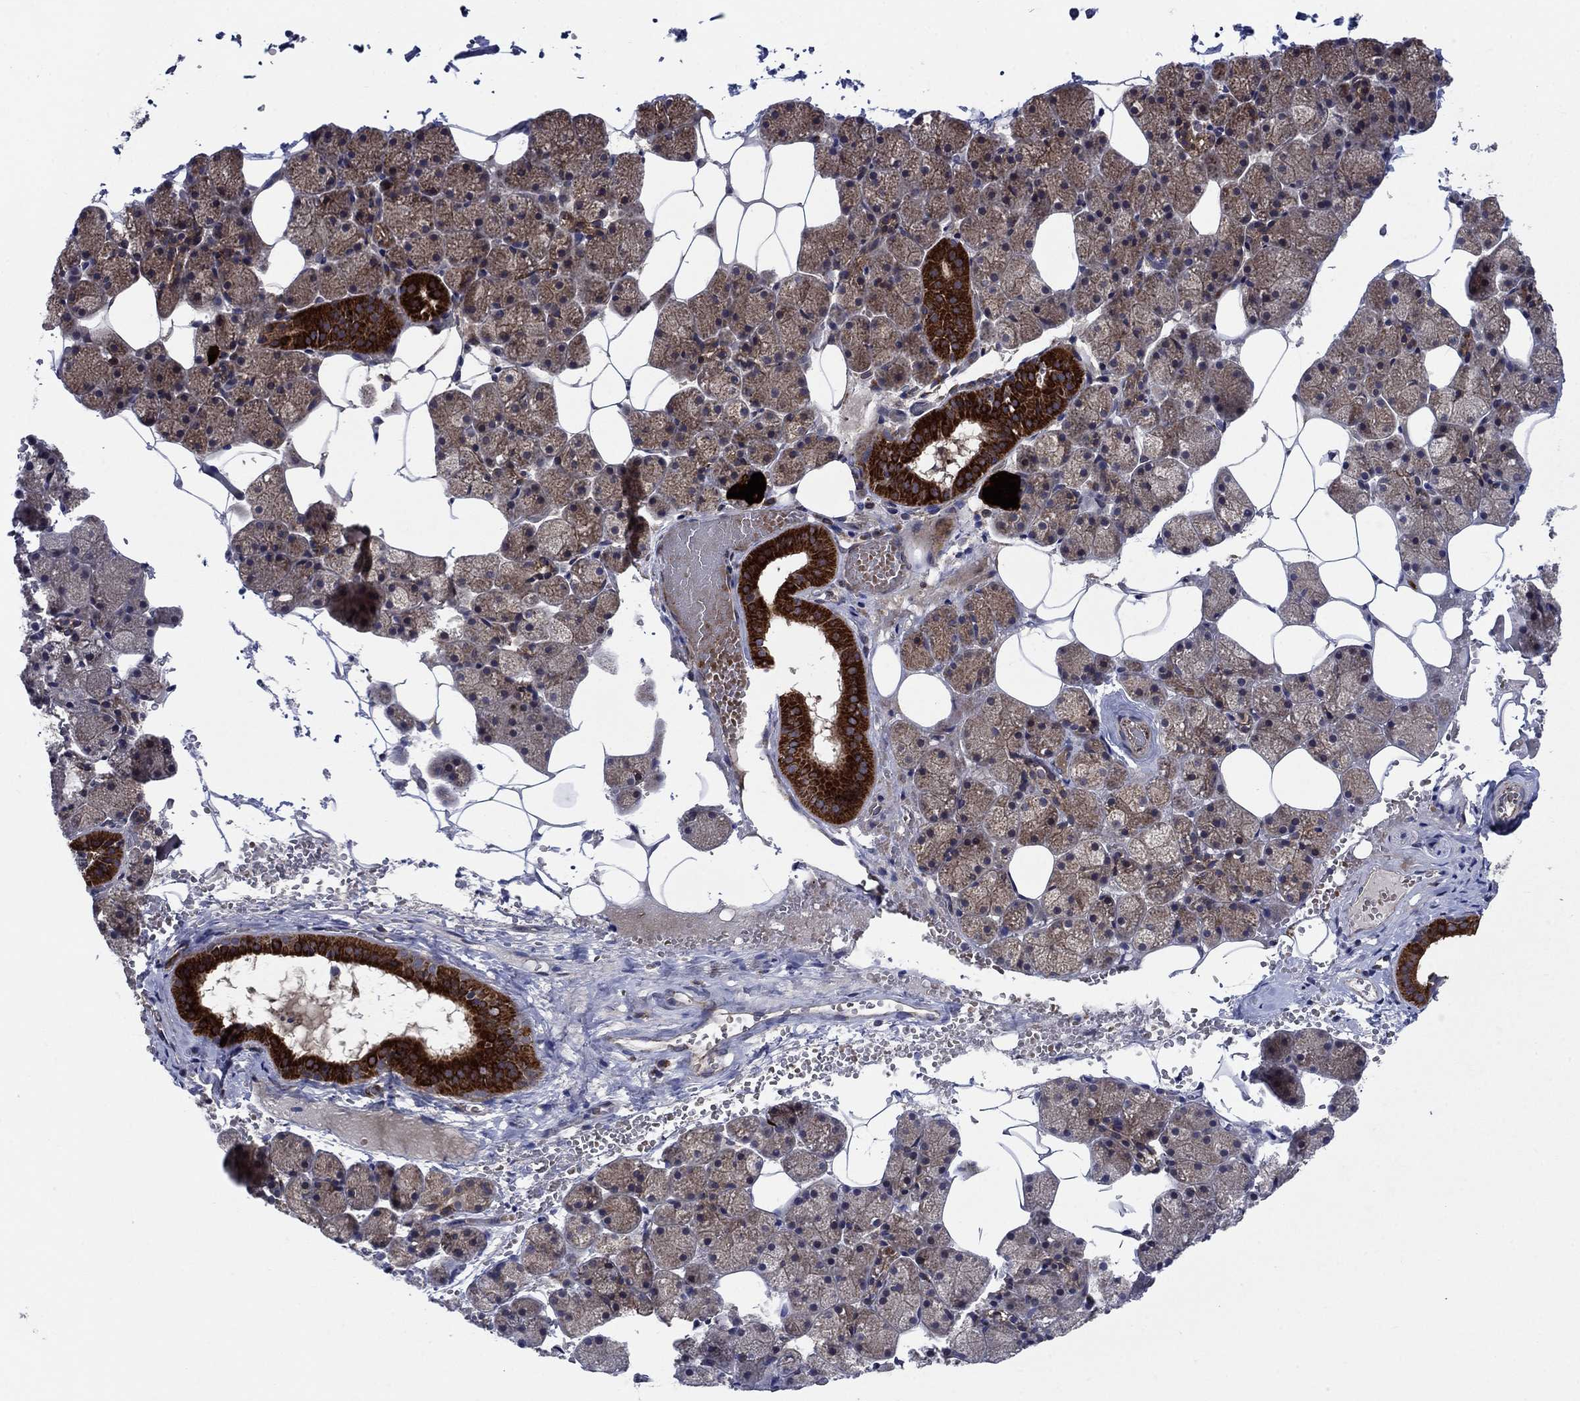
{"staining": {"intensity": "strong", "quantity": "<25%", "location": "cytoplasmic/membranous"}, "tissue": "salivary gland", "cell_type": "Glandular cells", "image_type": "normal", "snomed": [{"axis": "morphology", "description": "Normal tissue, NOS"}, {"axis": "topography", "description": "Salivary gland"}], "caption": "Salivary gland stained for a protein reveals strong cytoplasmic/membranous positivity in glandular cells. The protein is stained brown, and the nuclei are stained in blue (DAB (3,3'-diaminobenzidine) IHC with brightfield microscopy, high magnification).", "gene": "RNF19B", "patient": {"sex": "male", "age": 38}}